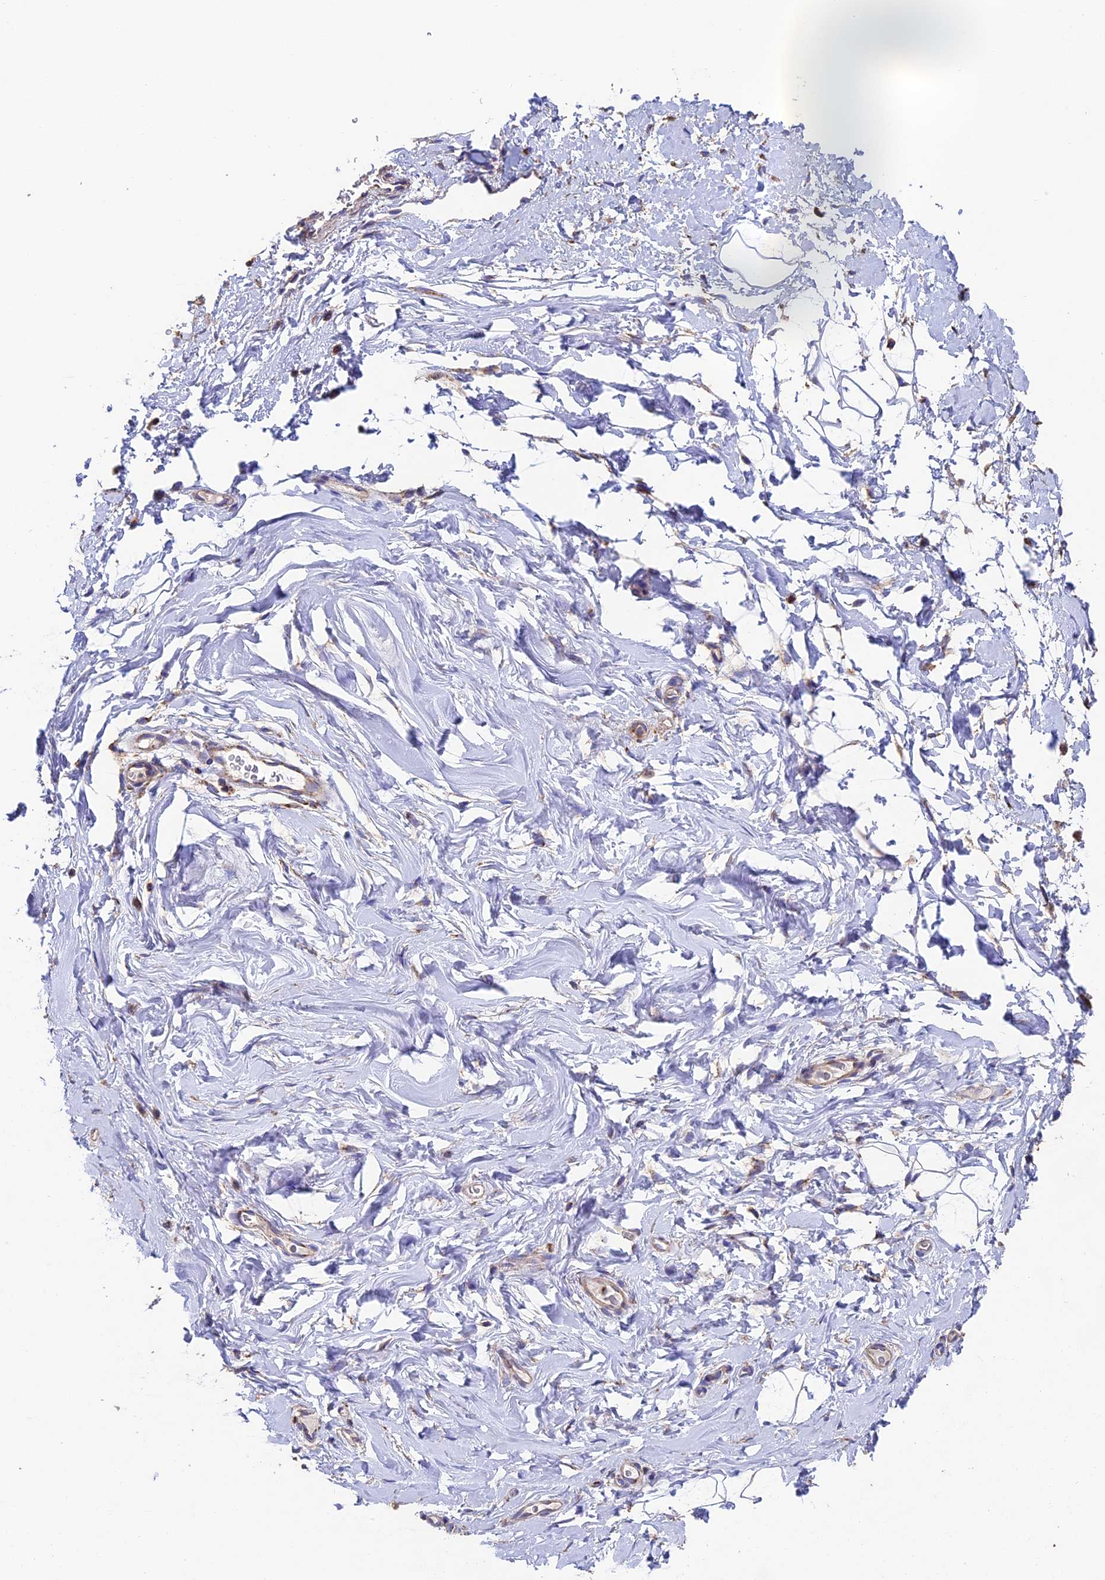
{"staining": {"intensity": "moderate", "quantity": "25%-75%", "location": "cytoplasmic/membranous"}, "tissue": "adipose tissue", "cell_type": "Adipocytes", "image_type": "normal", "snomed": [{"axis": "morphology", "description": "Normal tissue, NOS"}, {"axis": "topography", "description": "Breast"}], "caption": "The immunohistochemical stain highlights moderate cytoplasmic/membranous staining in adipocytes of unremarkable adipose tissue.", "gene": "ADAT1", "patient": {"sex": "female", "age": 26}}